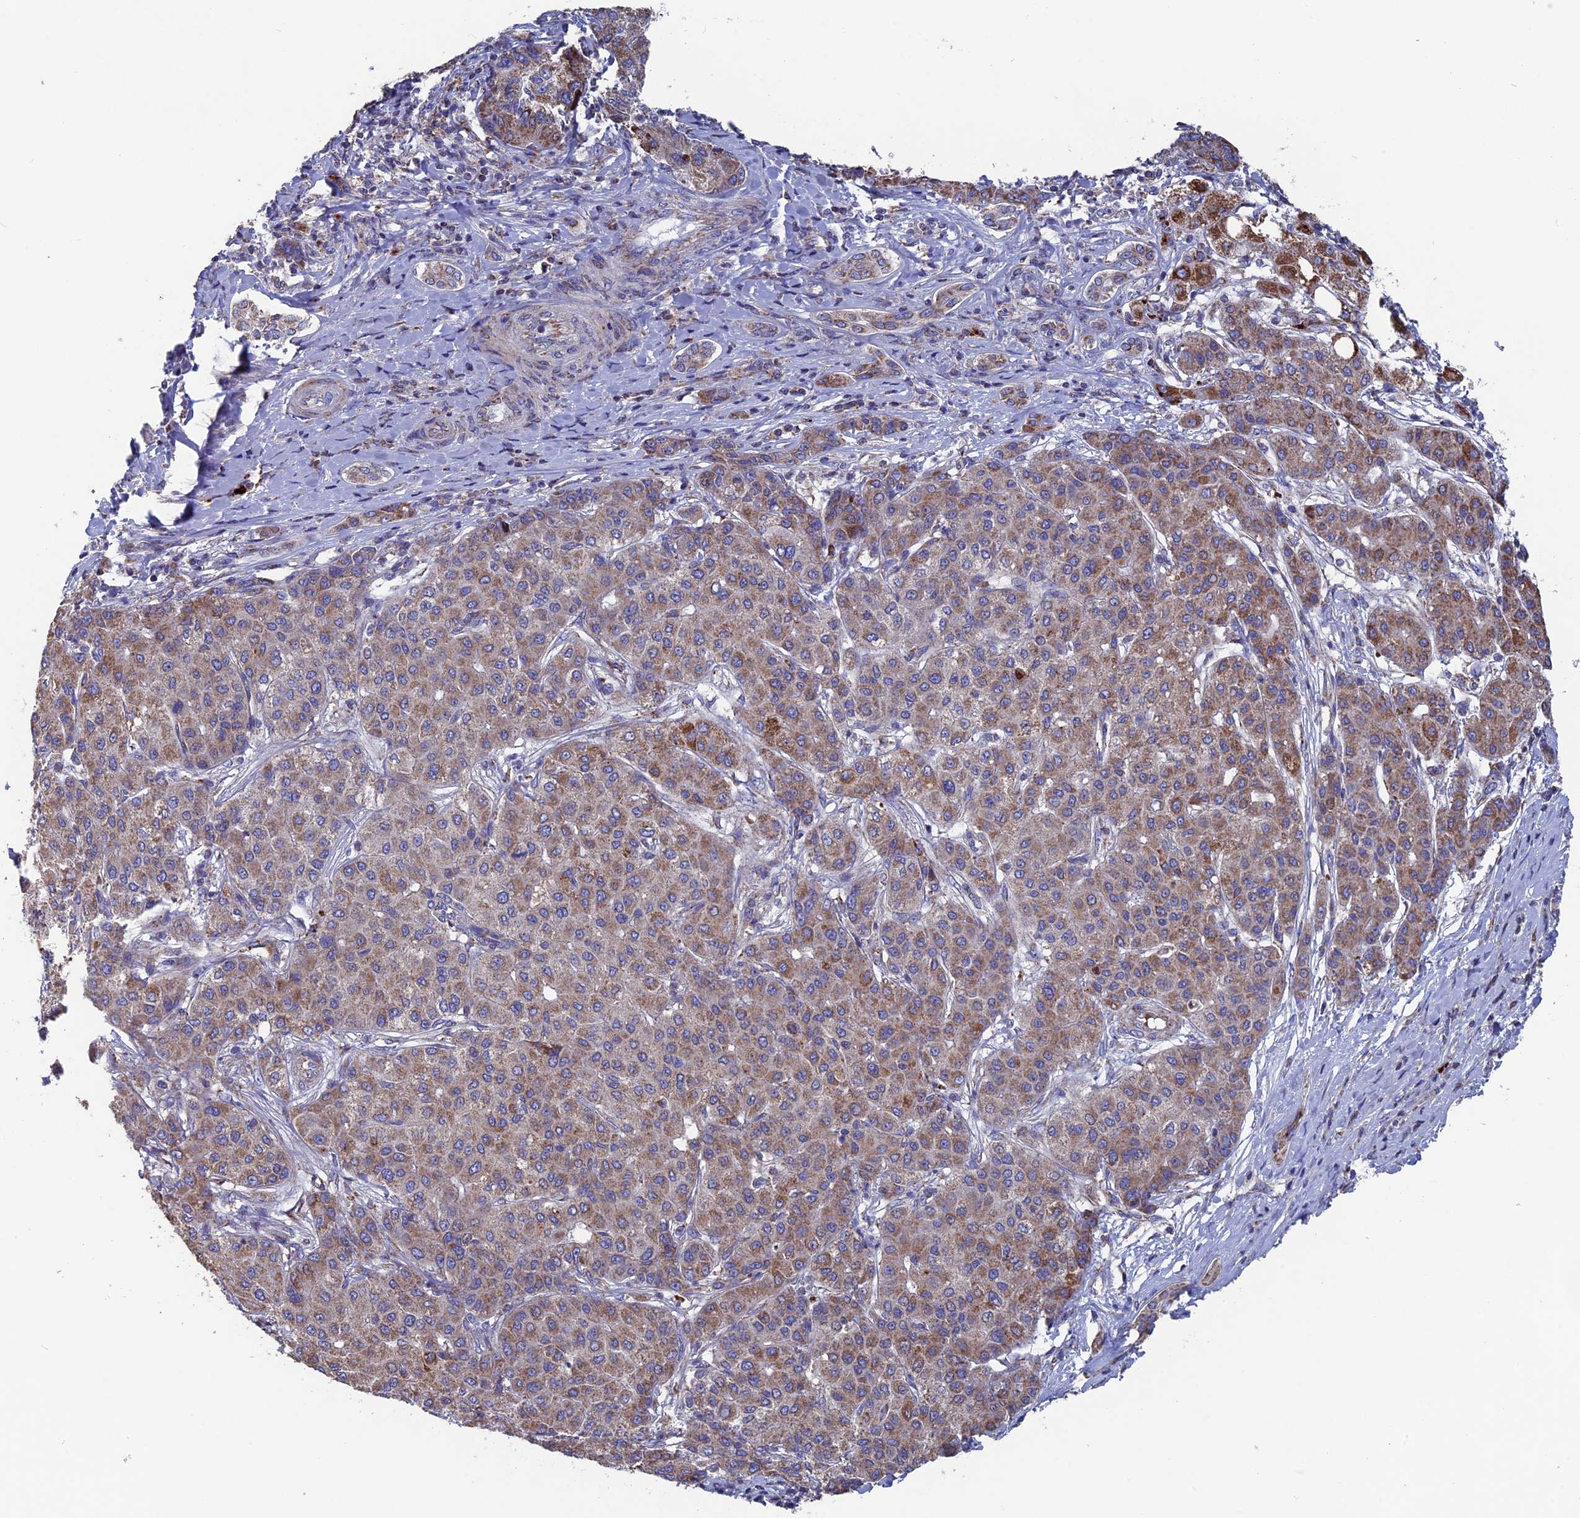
{"staining": {"intensity": "moderate", "quantity": "25%-75%", "location": "cytoplasmic/membranous"}, "tissue": "liver cancer", "cell_type": "Tumor cells", "image_type": "cancer", "snomed": [{"axis": "morphology", "description": "Carcinoma, Hepatocellular, NOS"}, {"axis": "topography", "description": "Liver"}], "caption": "This image displays liver cancer (hepatocellular carcinoma) stained with immunohistochemistry (IHC) to label a protein in brown. The cytoplasmic/membranous of tumor cells show moderate positivity for the protein. Nuclei are counter-stained blue.", "gene": "TGFA", "patient": {"sex": "male", "age": 65}}